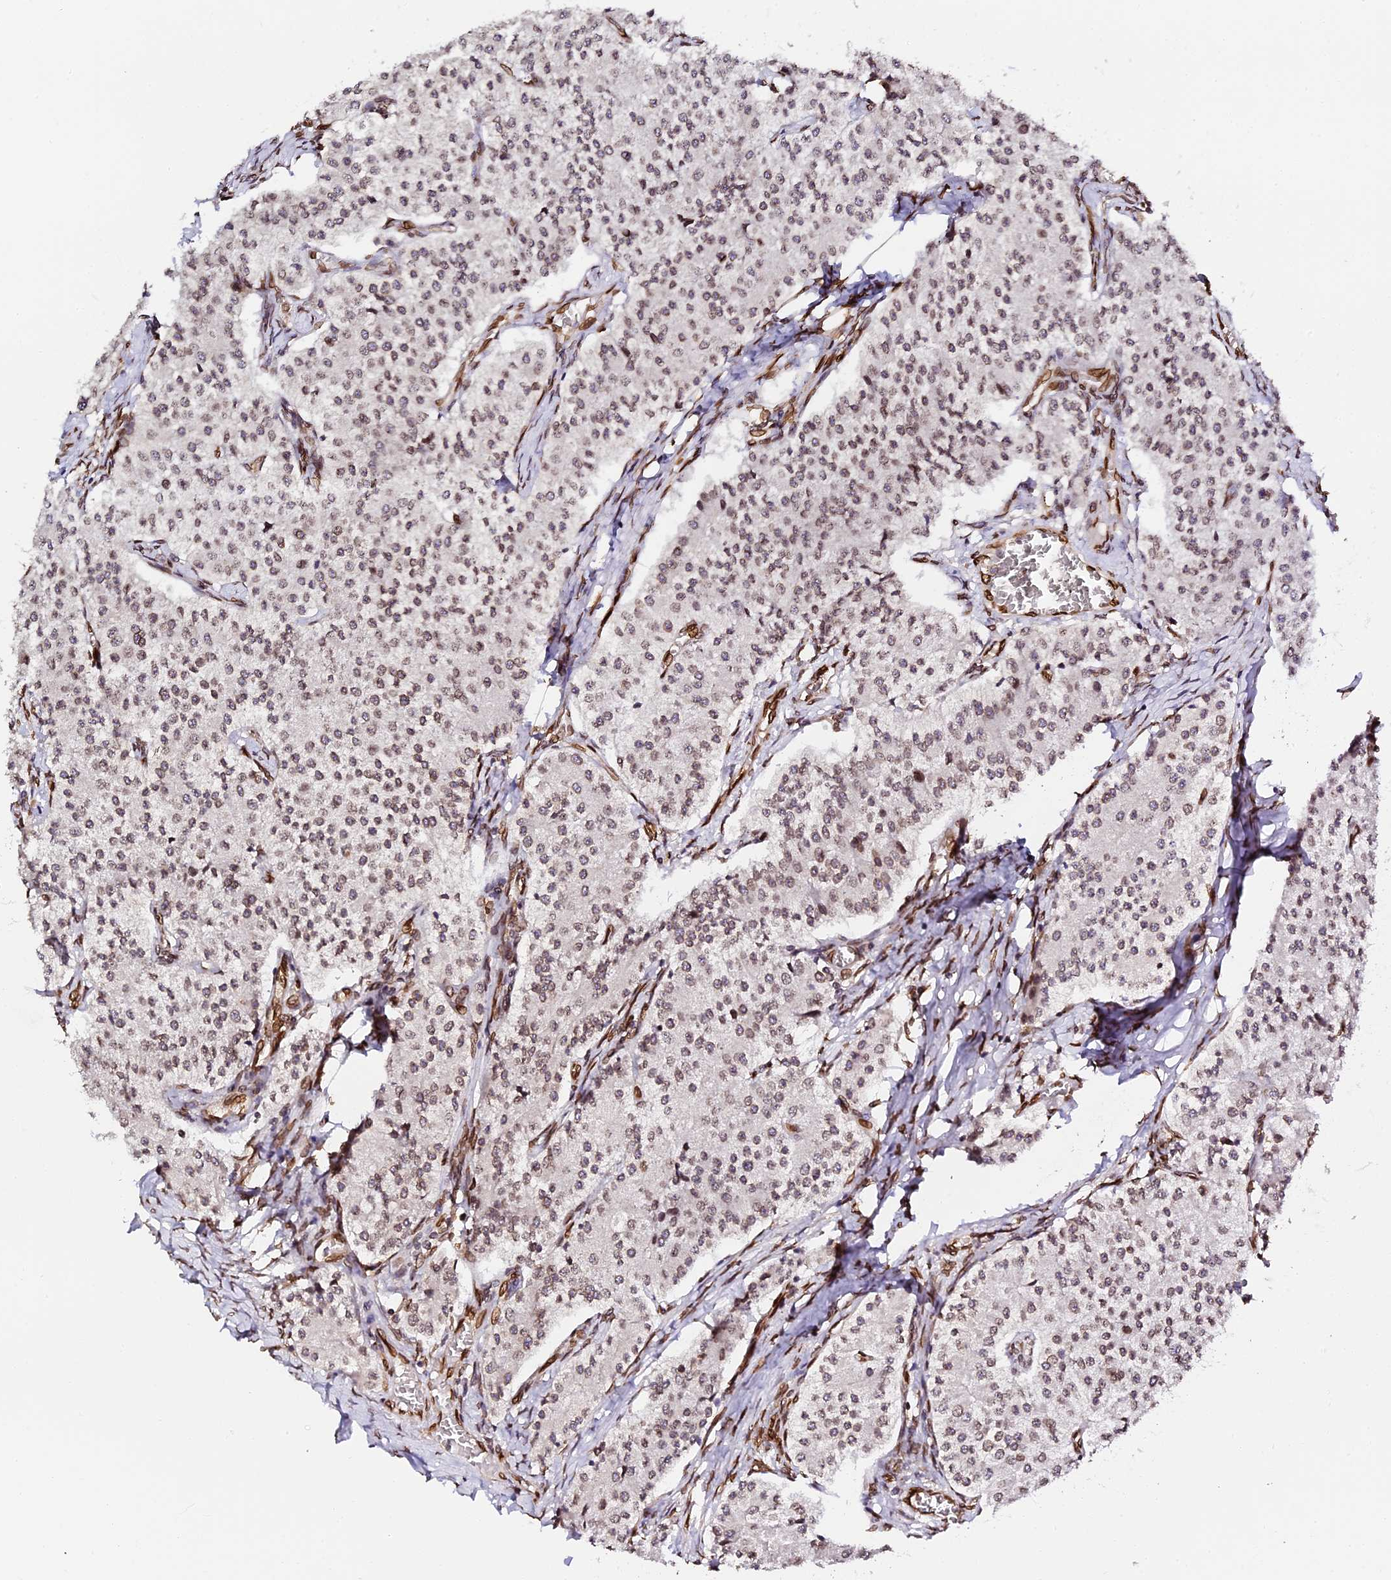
{"staining": {"intensity": "weak", "quantity": ">75%", "location": "cytoplasmic/membranous,nuclear"}, "tissue": "carcinoid", "cell_type": "Tumor cells", "image_type": "cancer", "snomed": [{"axis": "morphology", "description": "Carcinoid, malignant, NOS"}, {"axis": "topography", "description": "Colon"}], "caption": "Carcinoid tissue shows weak cytoplasmic/membranous and nuclear positivity in approximately >75% of tumor cells", "gene": "ANAPC5", "patient": {"sex": "female", "age": 52}}